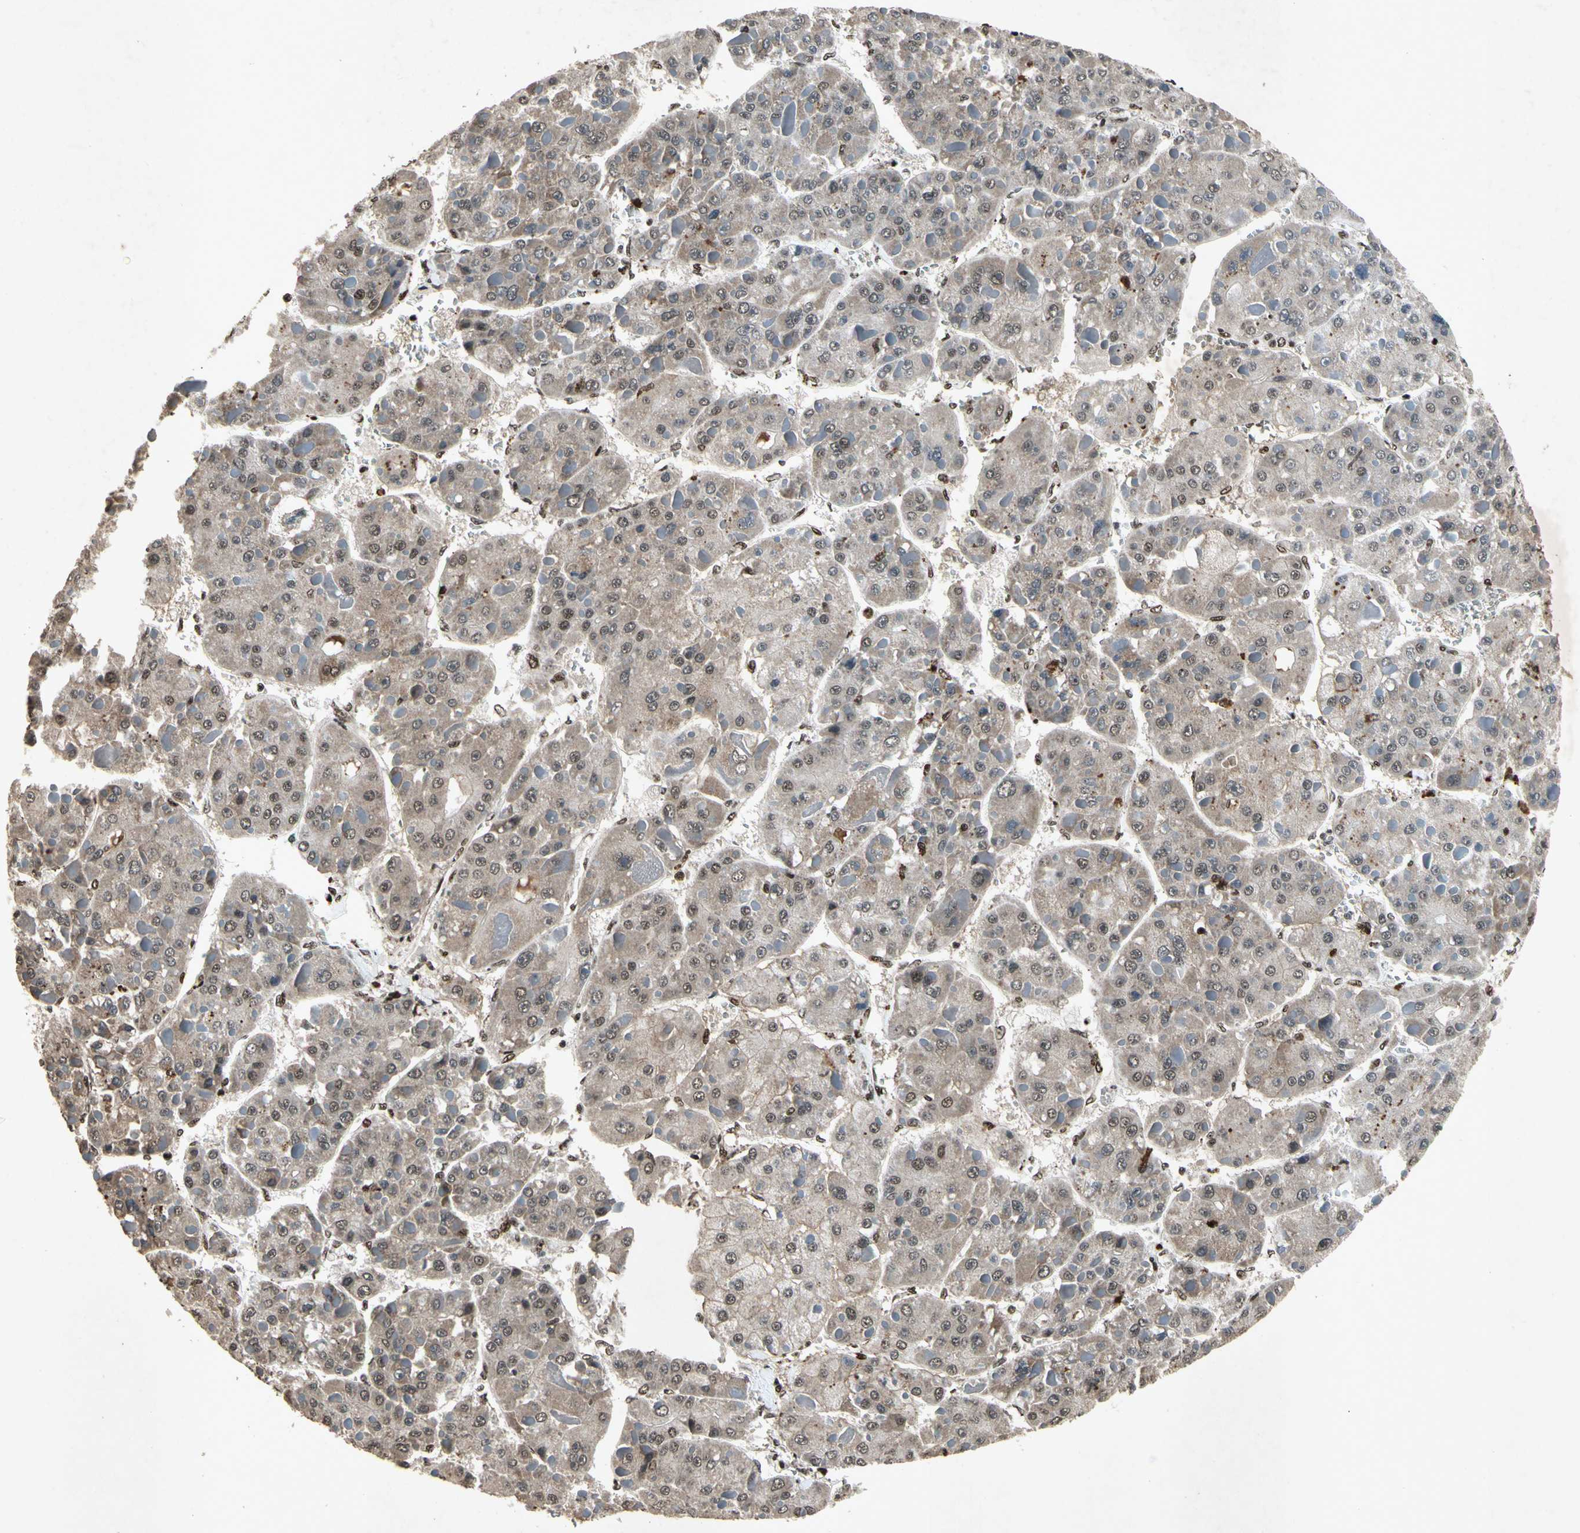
{"staining": {"intensity": "moderate", "quantity": "25%-75%", "location": "cytoplasmic/membranous,nuclear"}, "tissue": "liver cancer", "cell_type": "Tumor cells", "image_type": "cancer", "snomed": [{"axis": "morphology", "description": "Carcinoma, Hepatocellular, NOS"}, {"axis": "topography", "description": "Liver"}], "caption": "Human hepatocellular carcinoma (liver) stained with a protein marker demonstrates moderate staining in tumor cells.", "gene": "TBX2", "patient": {"sex": "female", "age": 73}}